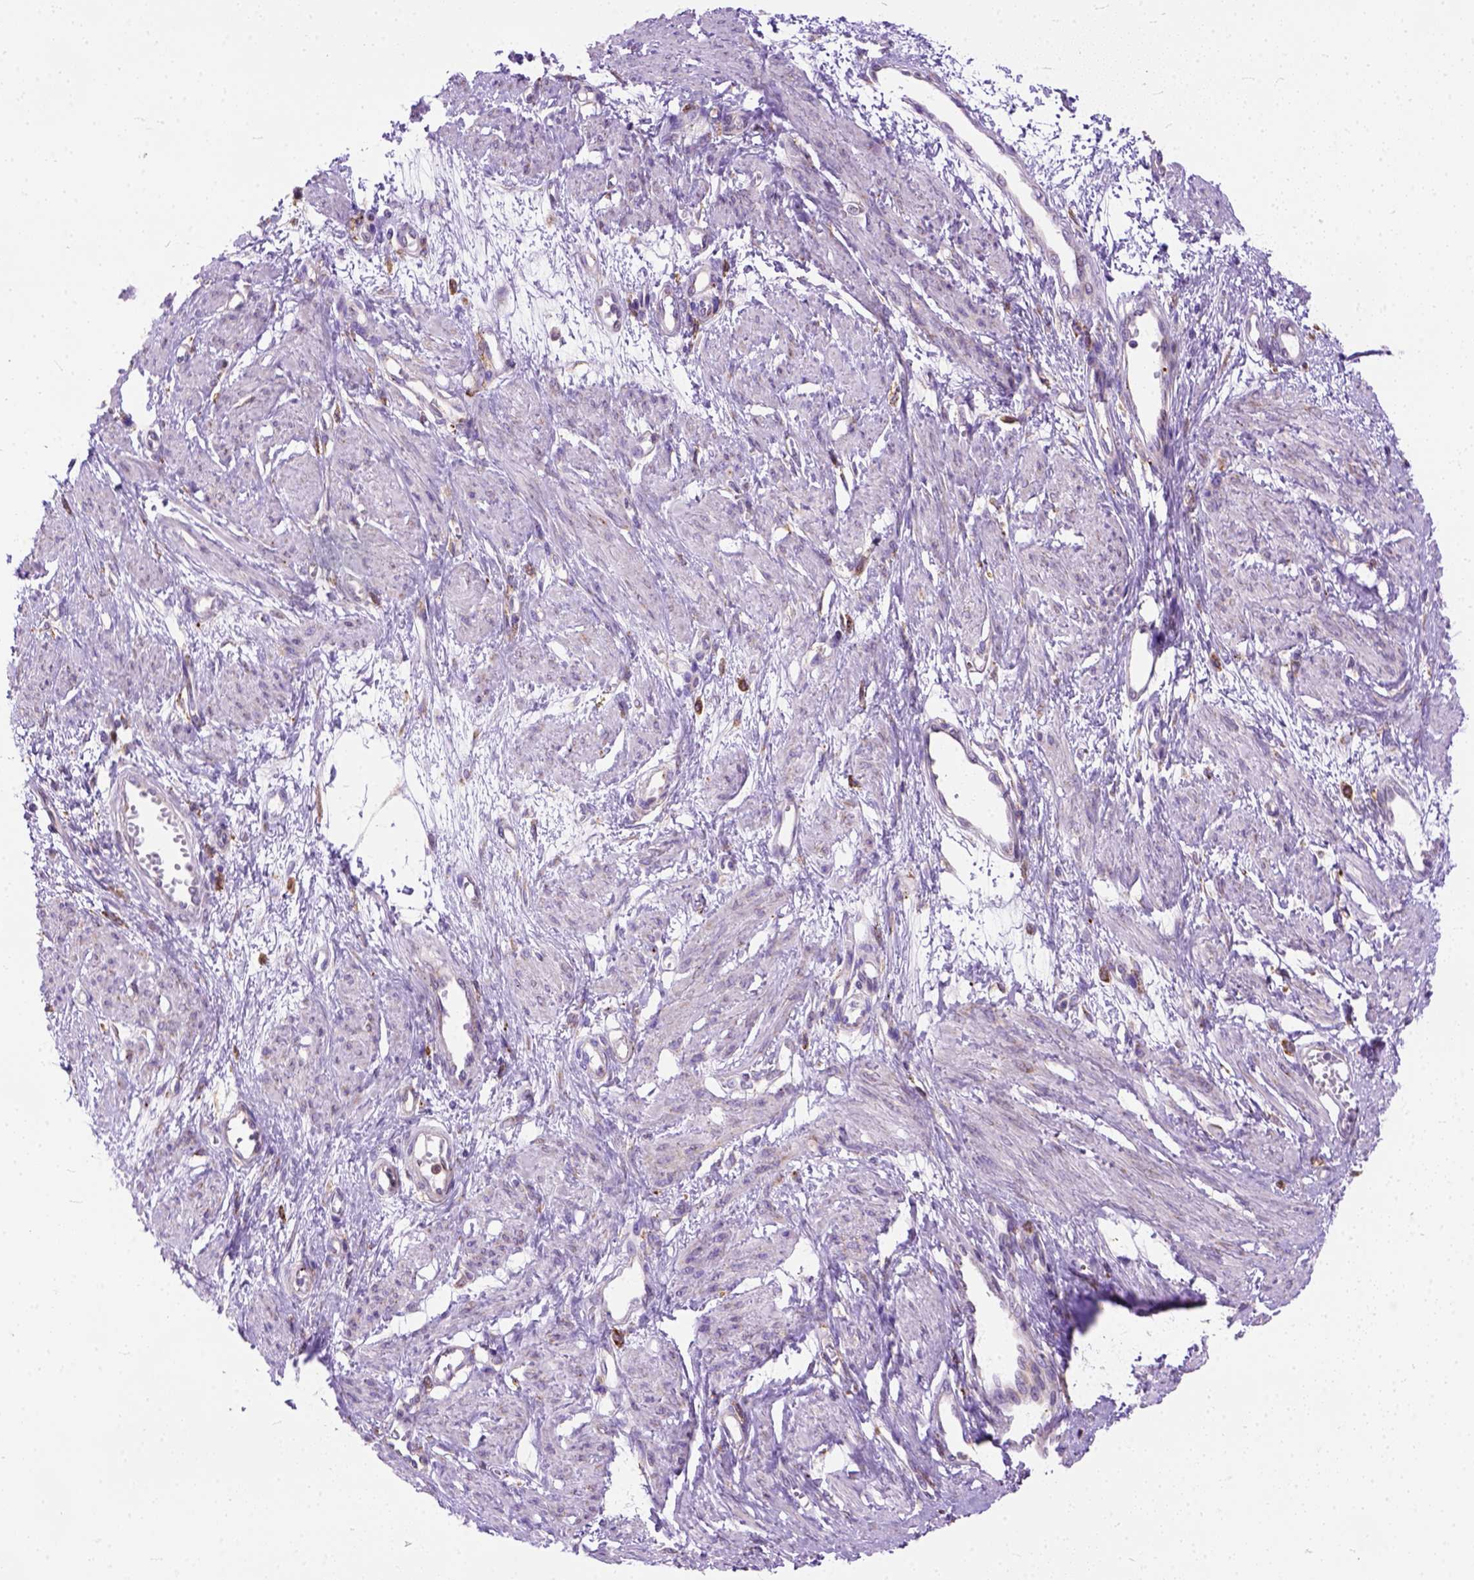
{"staining": {"intensity": "negative", "quantity": "none", "location": "none"}, "tissue": "smooth muscle", "cell_type": "Smooth muscle cells", "image_type": "normal", "snomed": [{"axis": "morphology", "description": "Normal tissue, NOS"}, {"axis": "topography", "description": "Smooth muscle"}, {"axis": "topography", "description": "Uterus"}], "caption": "A high-resolution micrograph shows immunohistochemistry staining of benign smooth muscle, which shows no significant positivity in smooth muscle cells.", "gene": "PLK4", "patient": {"sex": "female", "age": 39}}